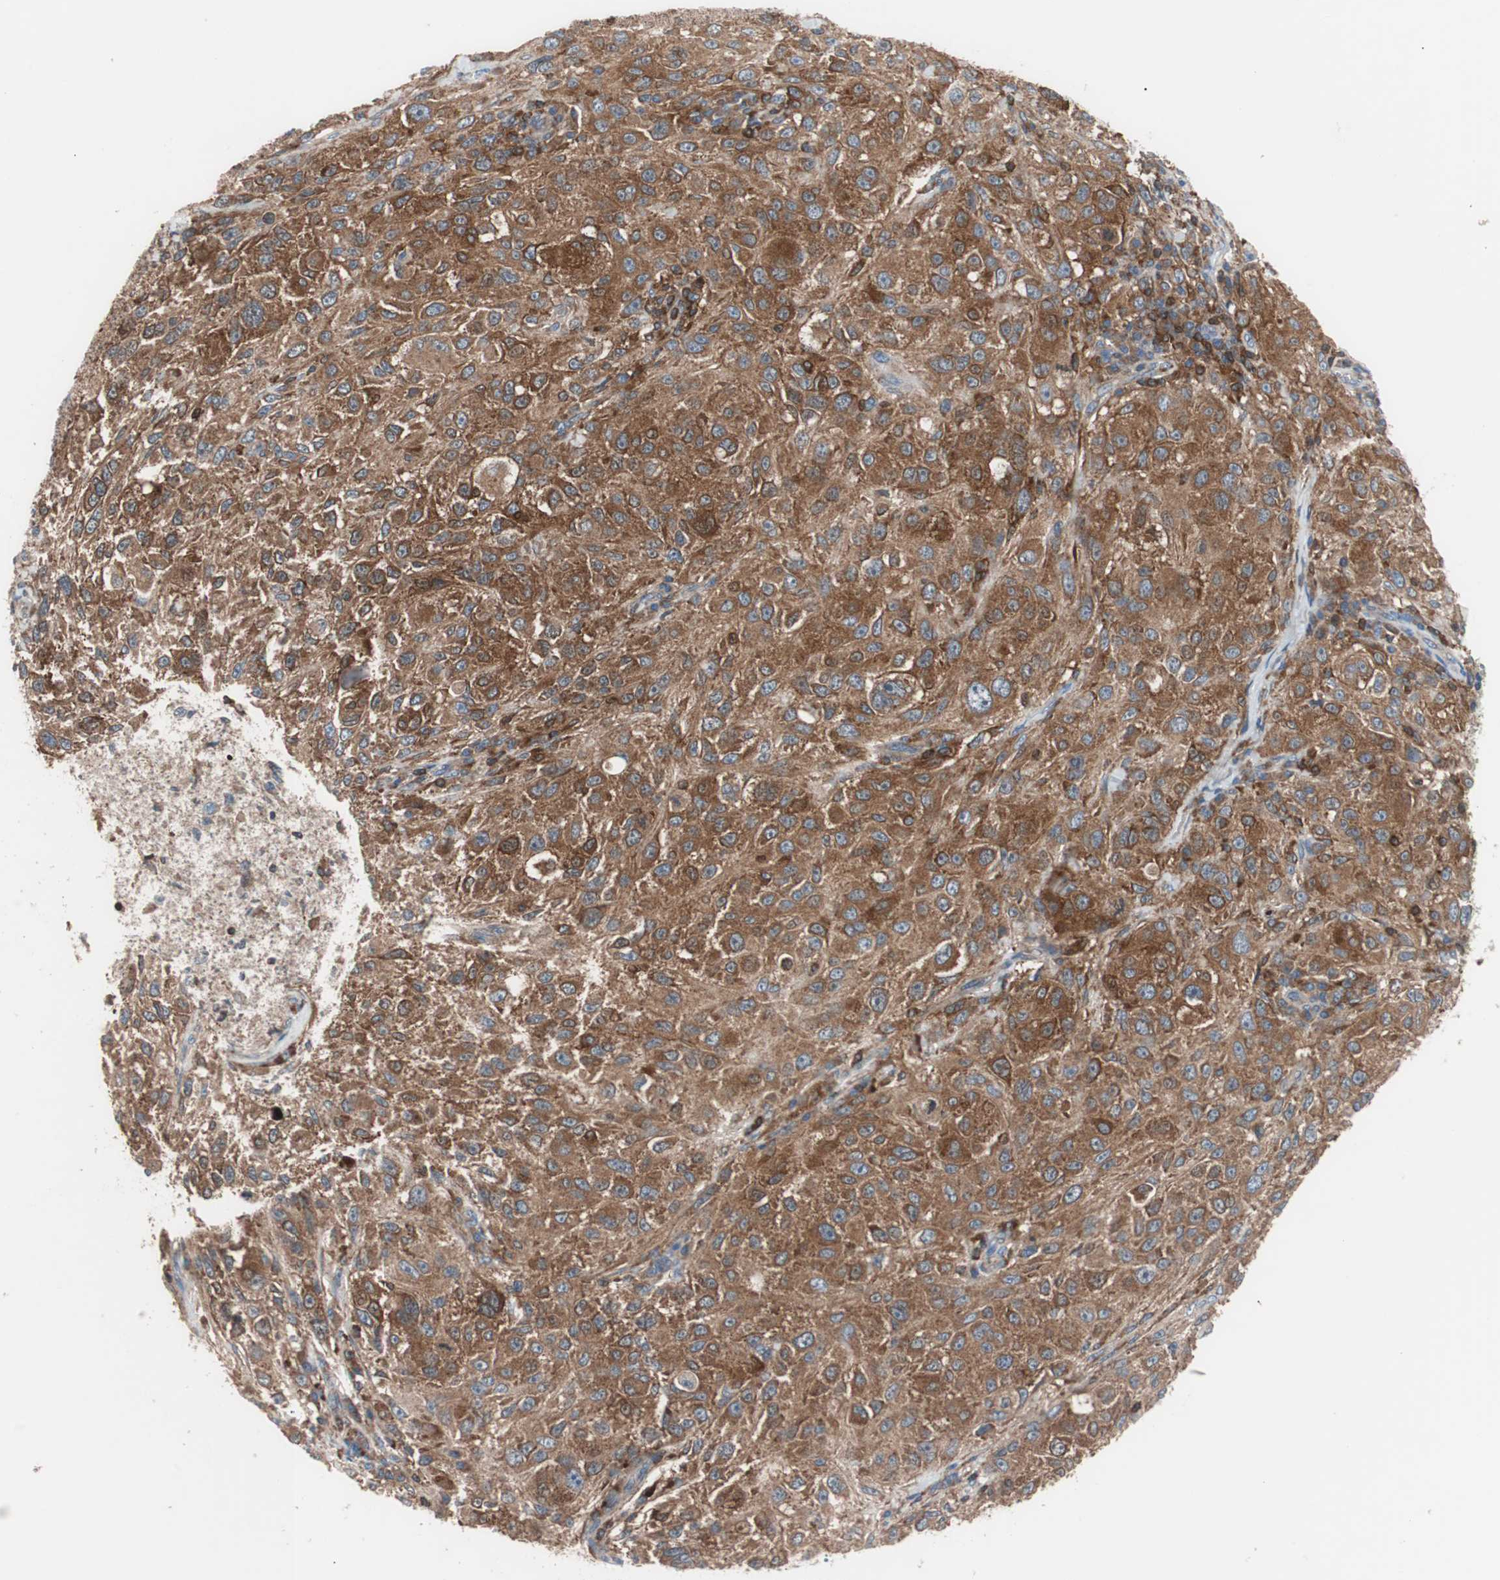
{"staining": {"intensity": "strong", "quantity": ">75%", "location": "cytoplasmic/membranous"}, "tissue": "melanoma", "cell_type": "Tumor cells", "image_type": "cancer", "snomed": [{"axis": "morphology", "description": "Necrosis, NOS"}, {"axis": "morphology", "description": "Malignant melanoma, NOS"}, {"axis": "topography", "description": "Skin"}], "caption": "A brown stain labels strong cytoplasmic/membranous positivity of a protein in malignant melanoma tumor cells.", "gene": "PIK3R1", "patient": {"sex": "female", "age": 87}}